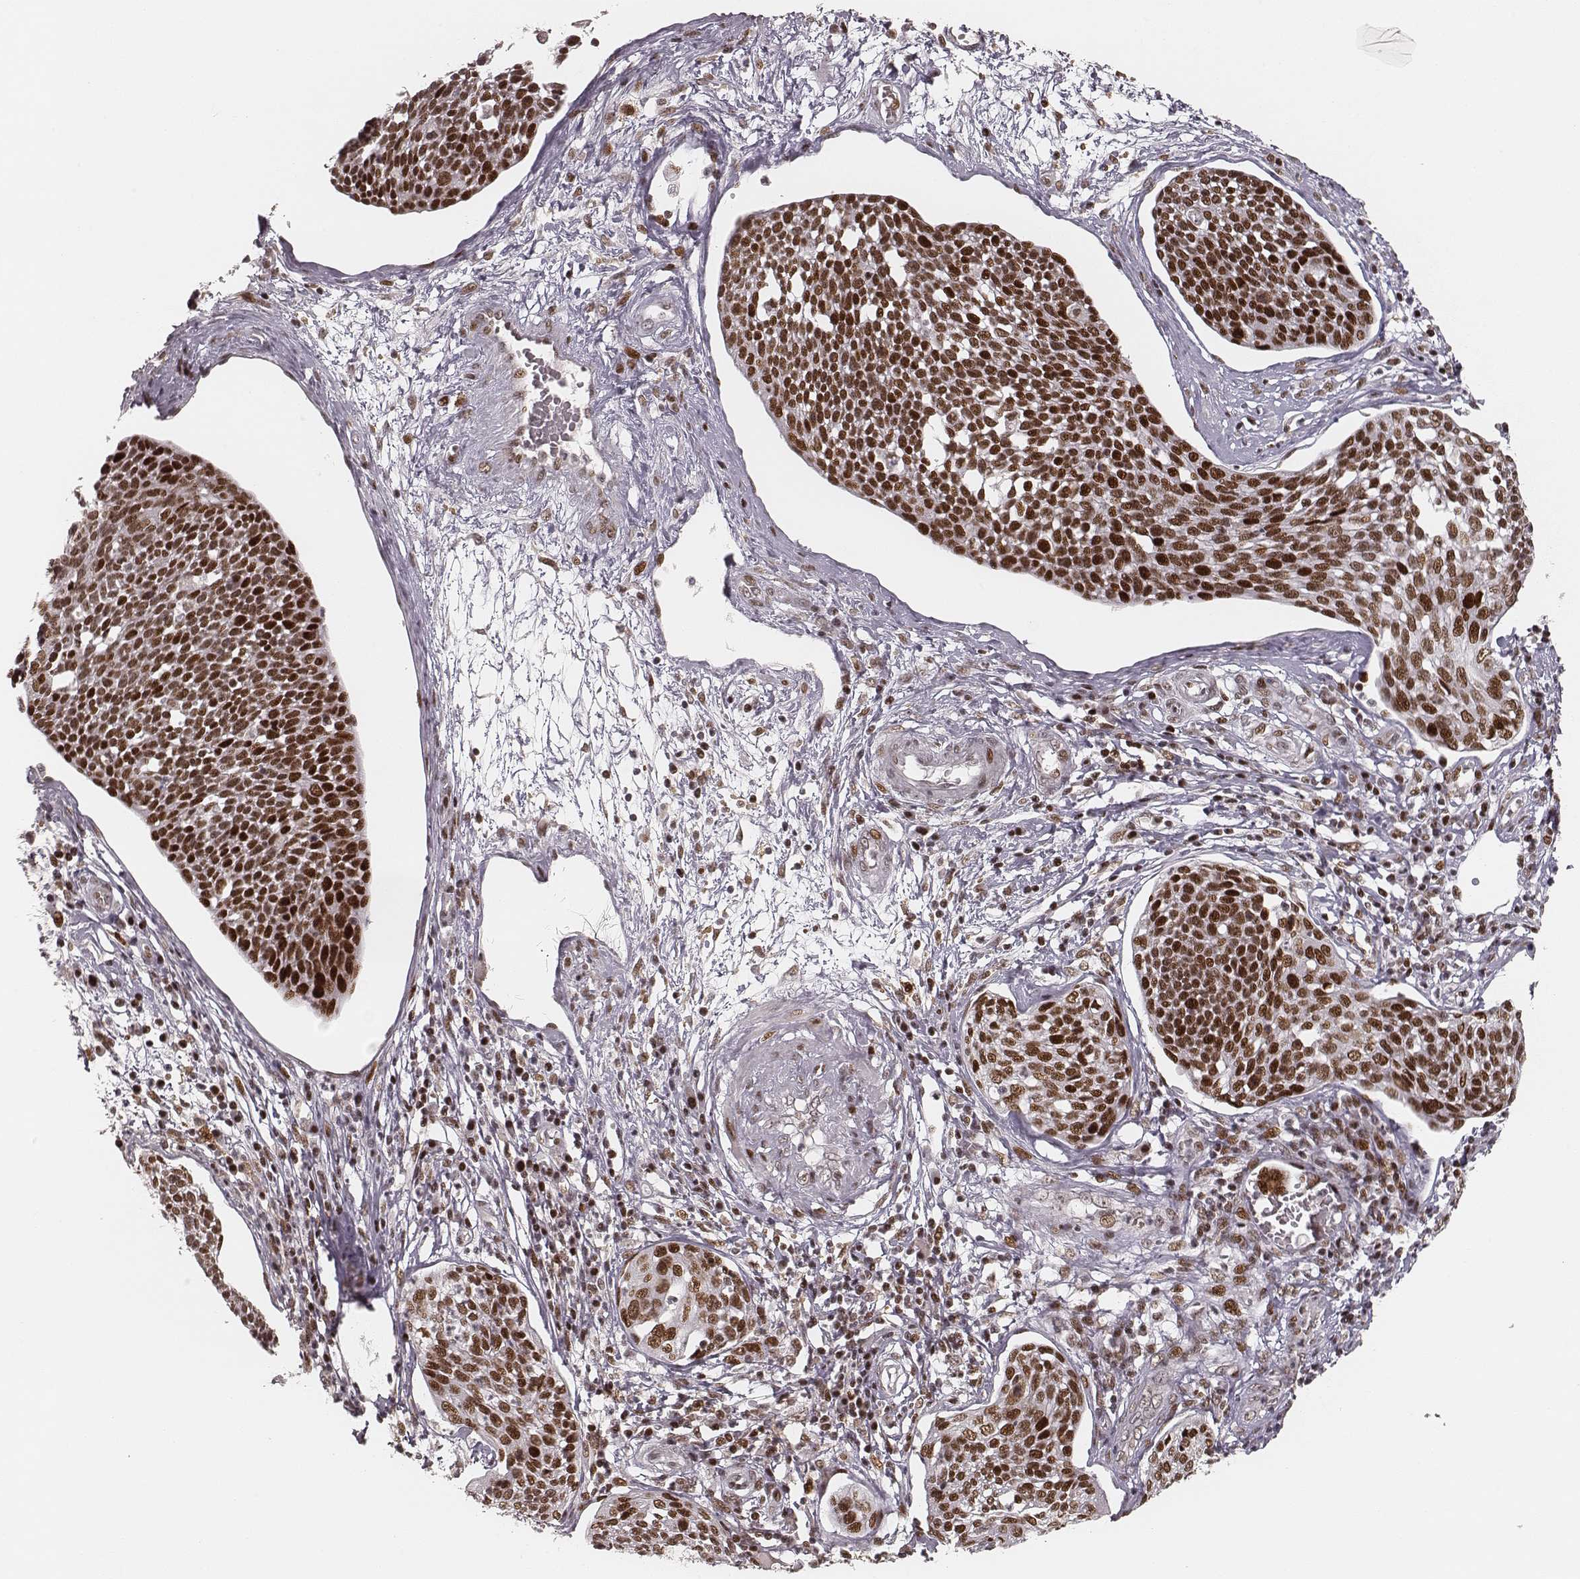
{"staining": {"intensity": "strong", "quantity": ">75%", "location": "nuclear"}, "tissue": "cervical cancer", "cell_type": "Tumor cells", "image_type": "cancer", "snomed": [{"axis": "morphology", "description": "Squamous cell carcinoma, NOS"}, {"axis": "topography", "description": "Cervix"}], "caption": "The immunohistochemical stain shows strong nuclear expression in tumor cells of squamous cell carcinoma (cervical) tissue.", "gene": "HNRNPC", "patient": {"sex": "female", "age": 34}}